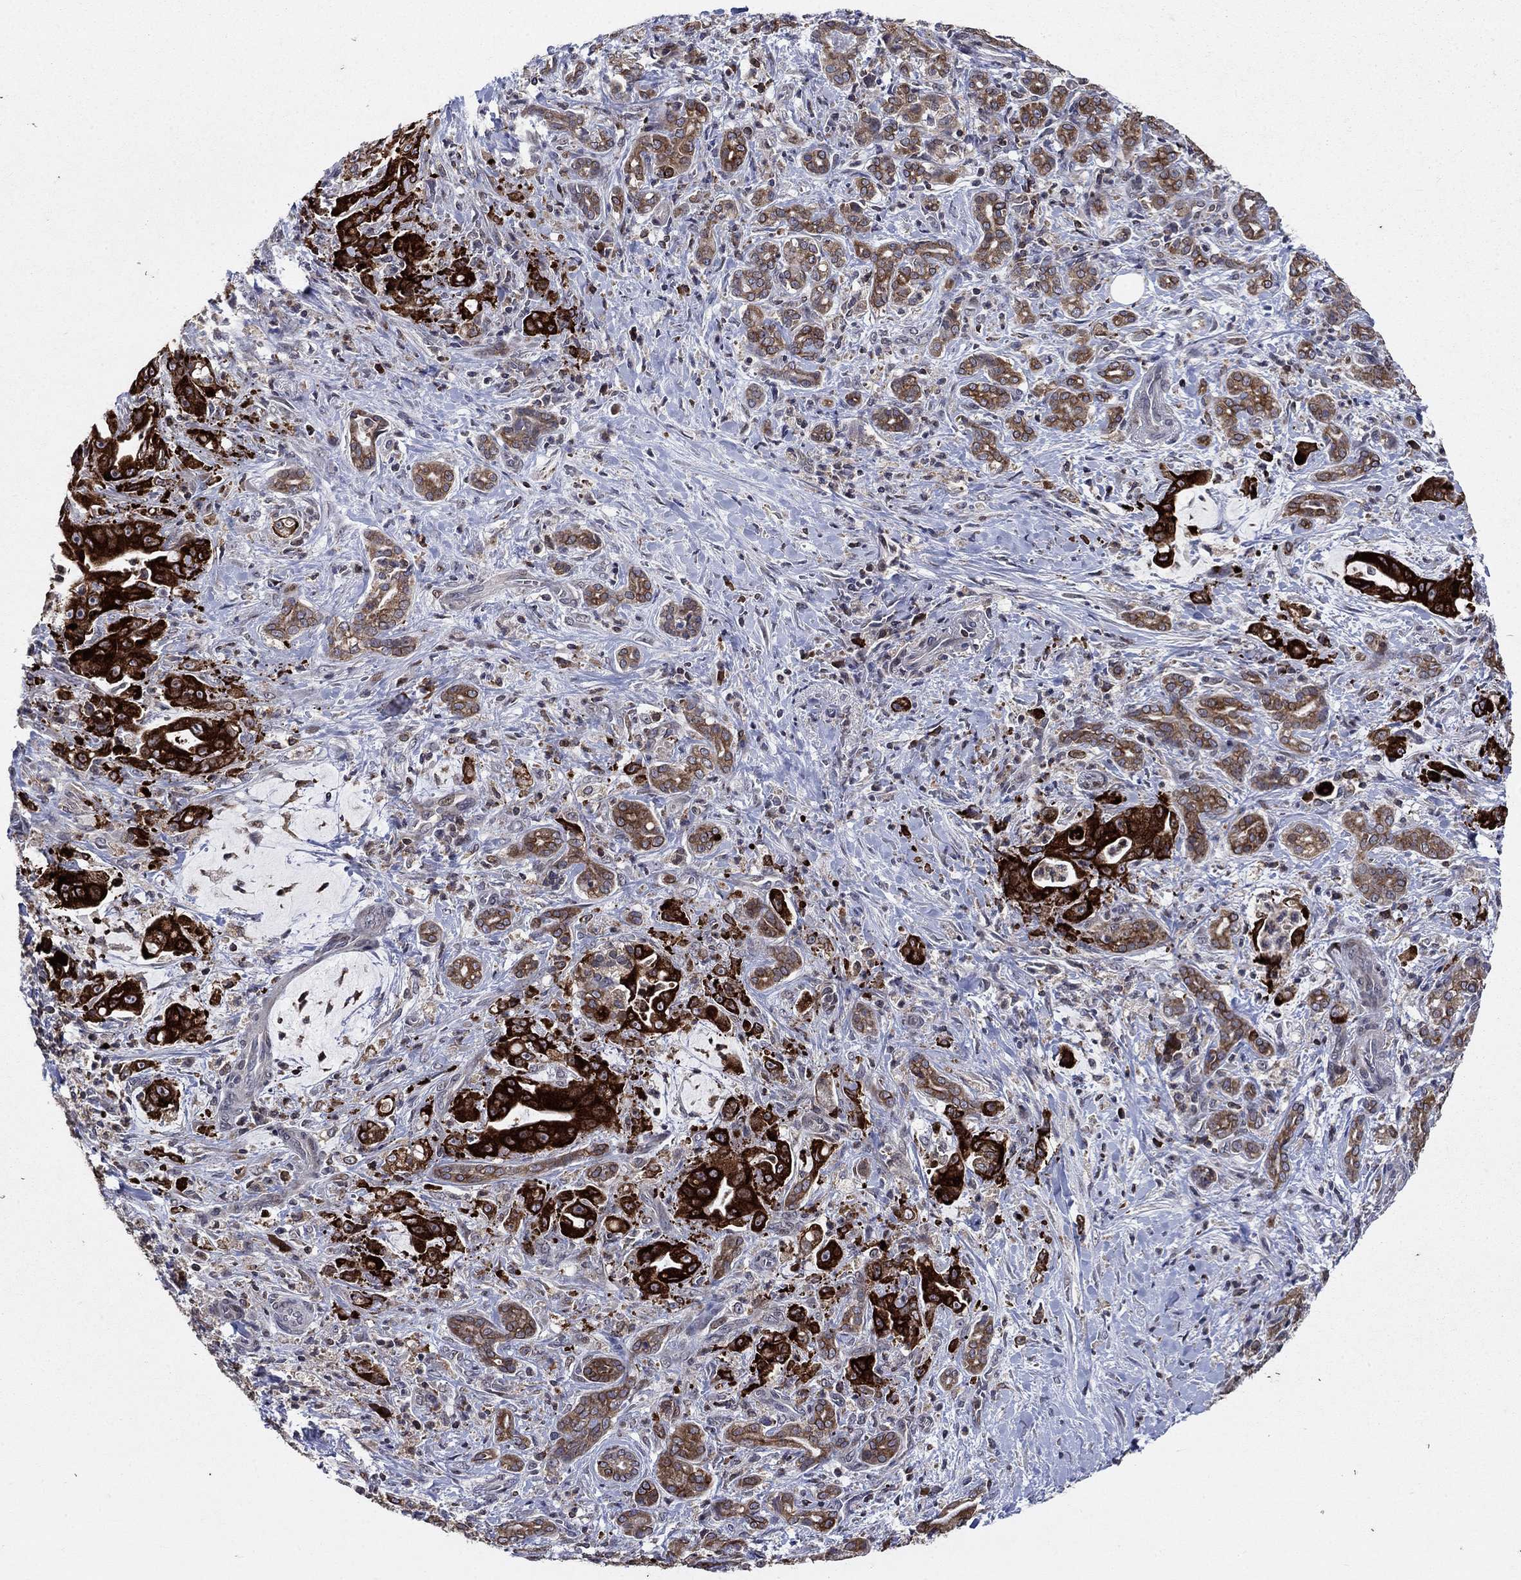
{"staining": {"intensity": "strong", "quantity": "25%-75%", "location": "cytoplasmic/membranous"}, "tissue": "pancreatic cancer", "cell_type": "Tumor cells", "image_type": "cancer", "snomed": [{"axis": "morphology", "description": "Normal tissue, NOS"}, {"axis": "morphology", "description": "Inflammation, NOS"}, {"axis": "morphology", "description": "Adenocarcinoma, NOS"}, {"axis": "topography", "description": "Pancreas"}], "caption": "Immunohistochemistry (IHC) image of pancreatic cancer stained for a protein (brown), which exhibits high levels of strong cytoplasmic/membranous expression in about 25%-75% of tumor cells.", "gene": "DHRS7", "patient": {"sex": "male", "age": 57}}